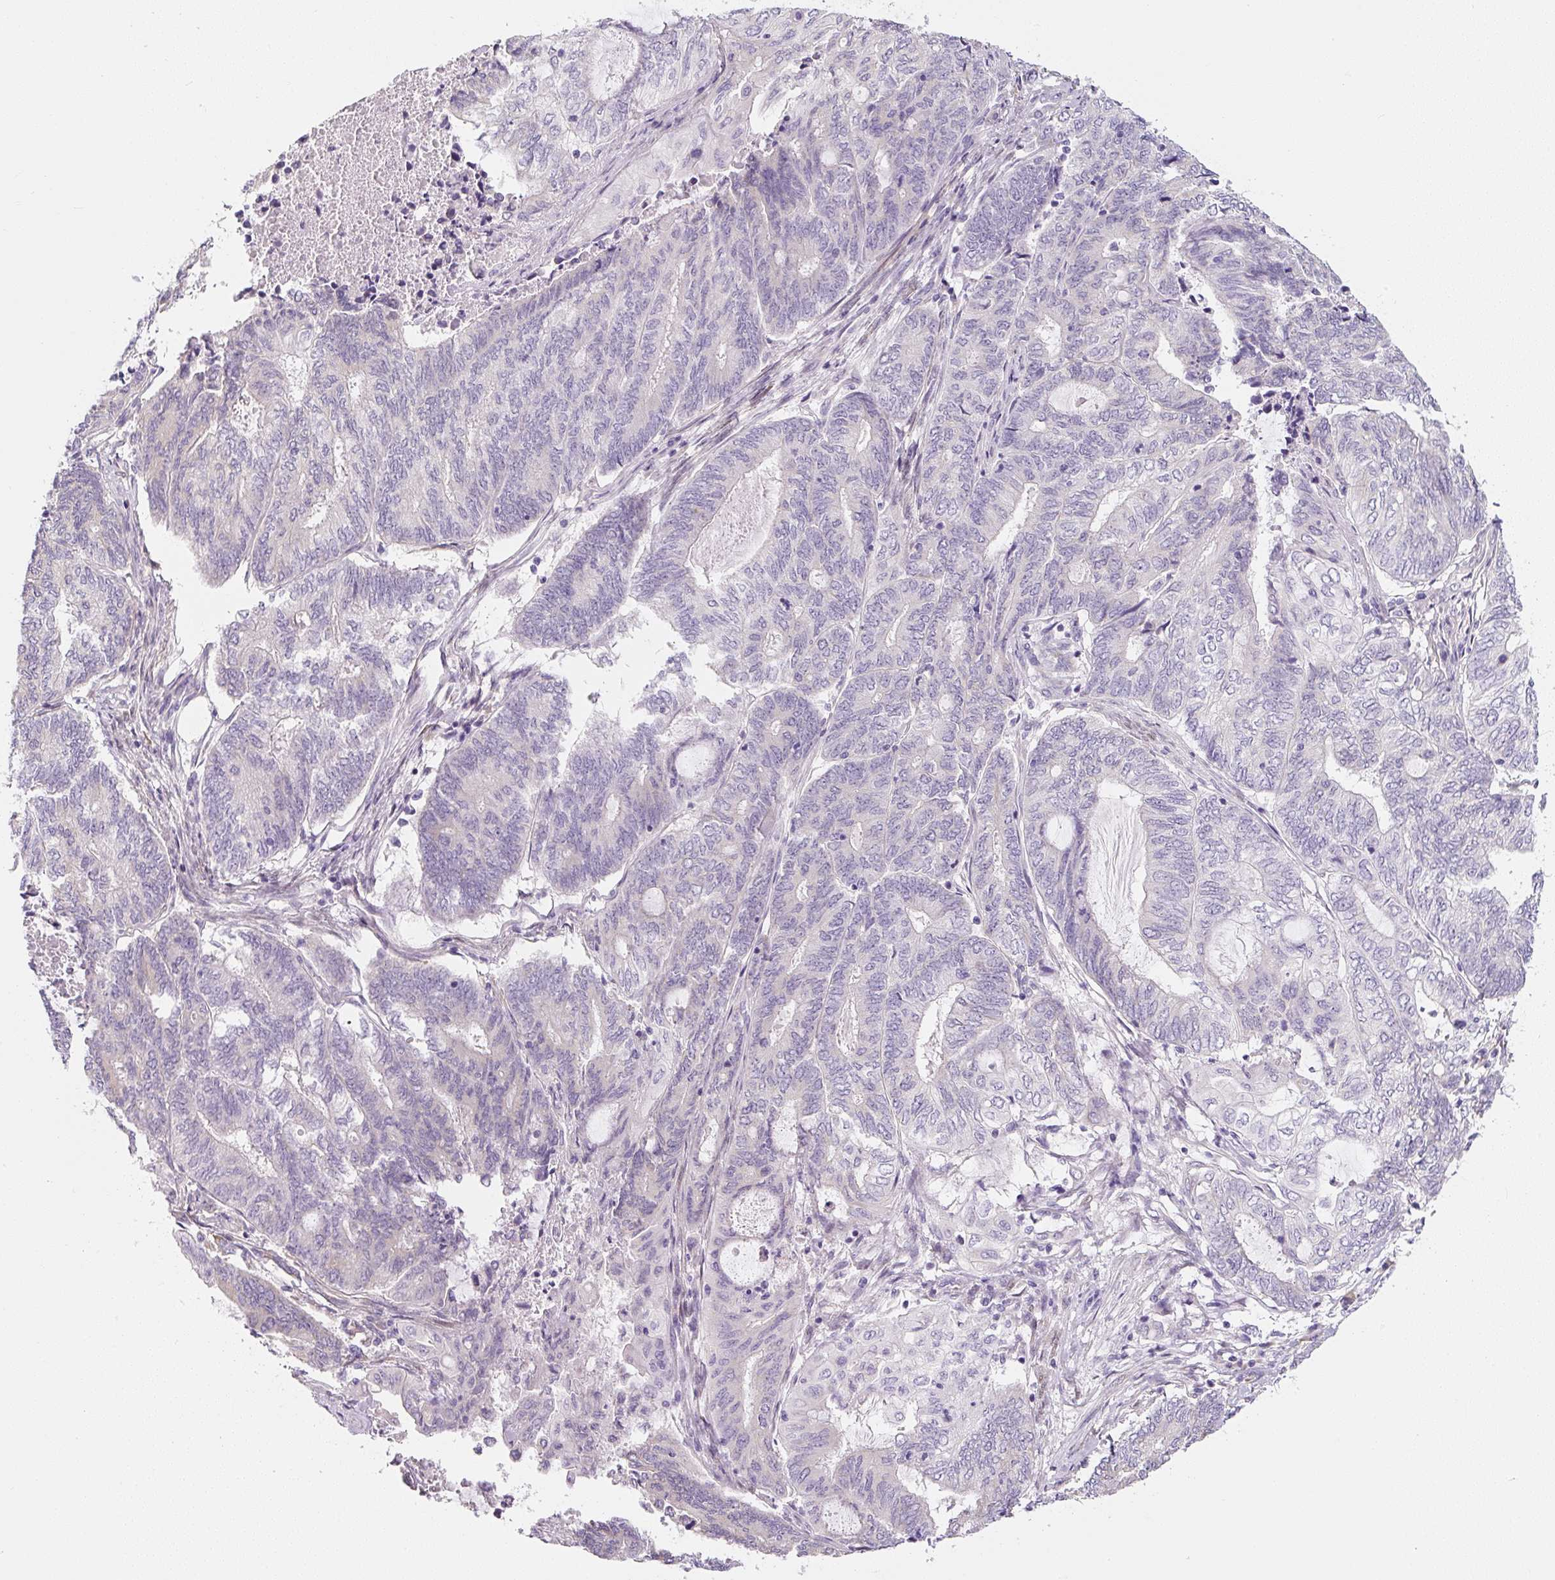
{"staining": {"intensity": "negative", "quantity": "none", "location": "none"}, "tissue": "endometrial cancer", "cell_type": "Tumor cells", "image_type": "cancer", "snomed": [{"axis": "morphology", "description": "Adenocarcinoma, NOS"}, {"axis": "topography", "description": "Uterus"}, {"axis": "topography", "description": "Endometrium"}], "caption": "This is a micrograph of immunohistochemistry (IHC) staining of endometrial cancer (adenocarcinoma), which shows no positivity in tumor cells.", "gene": "PWWP3B", "patient": {"sex": "female", "age": 70}}